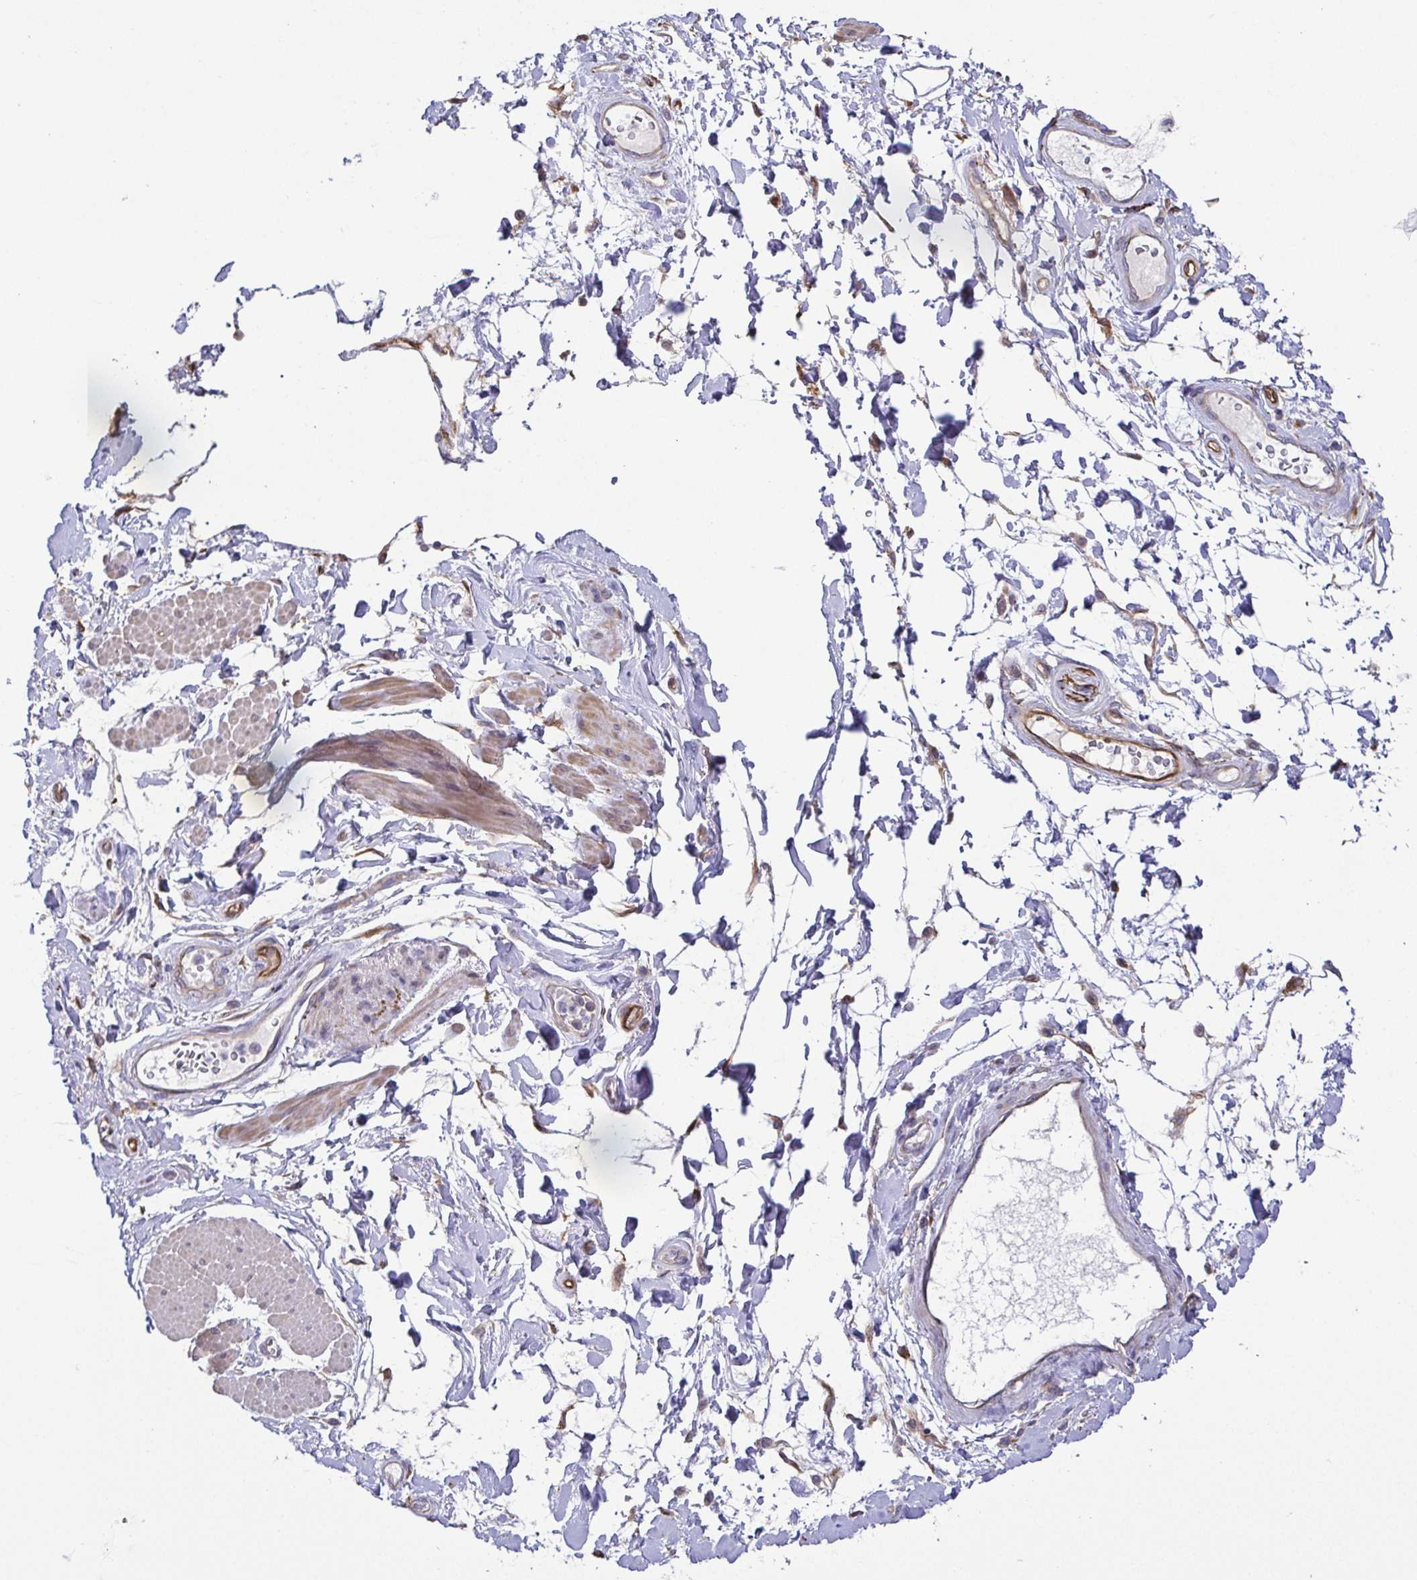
{"staining": {"intensity": "negative", "quantity": "none", "location": "none"}, "tissue": "adipose tissue", "cell_type": "Adipocytes", "image_type": "normal", "snomed": [{"axis": "morphology", "description": "Normal tissue, NOS"}, {"axis": "topography", "description": "Urinary bladder"}, {"axis": "topography", "description": "Peripheral nerve tissue"}], "caption": "Photomicrograph shows no protein positivity in adipocytes of benign adipose tissue. (DAB IHC, high magnification).", "gene": "EIF3D", "patient": {"sex": "female", "age": 60}}